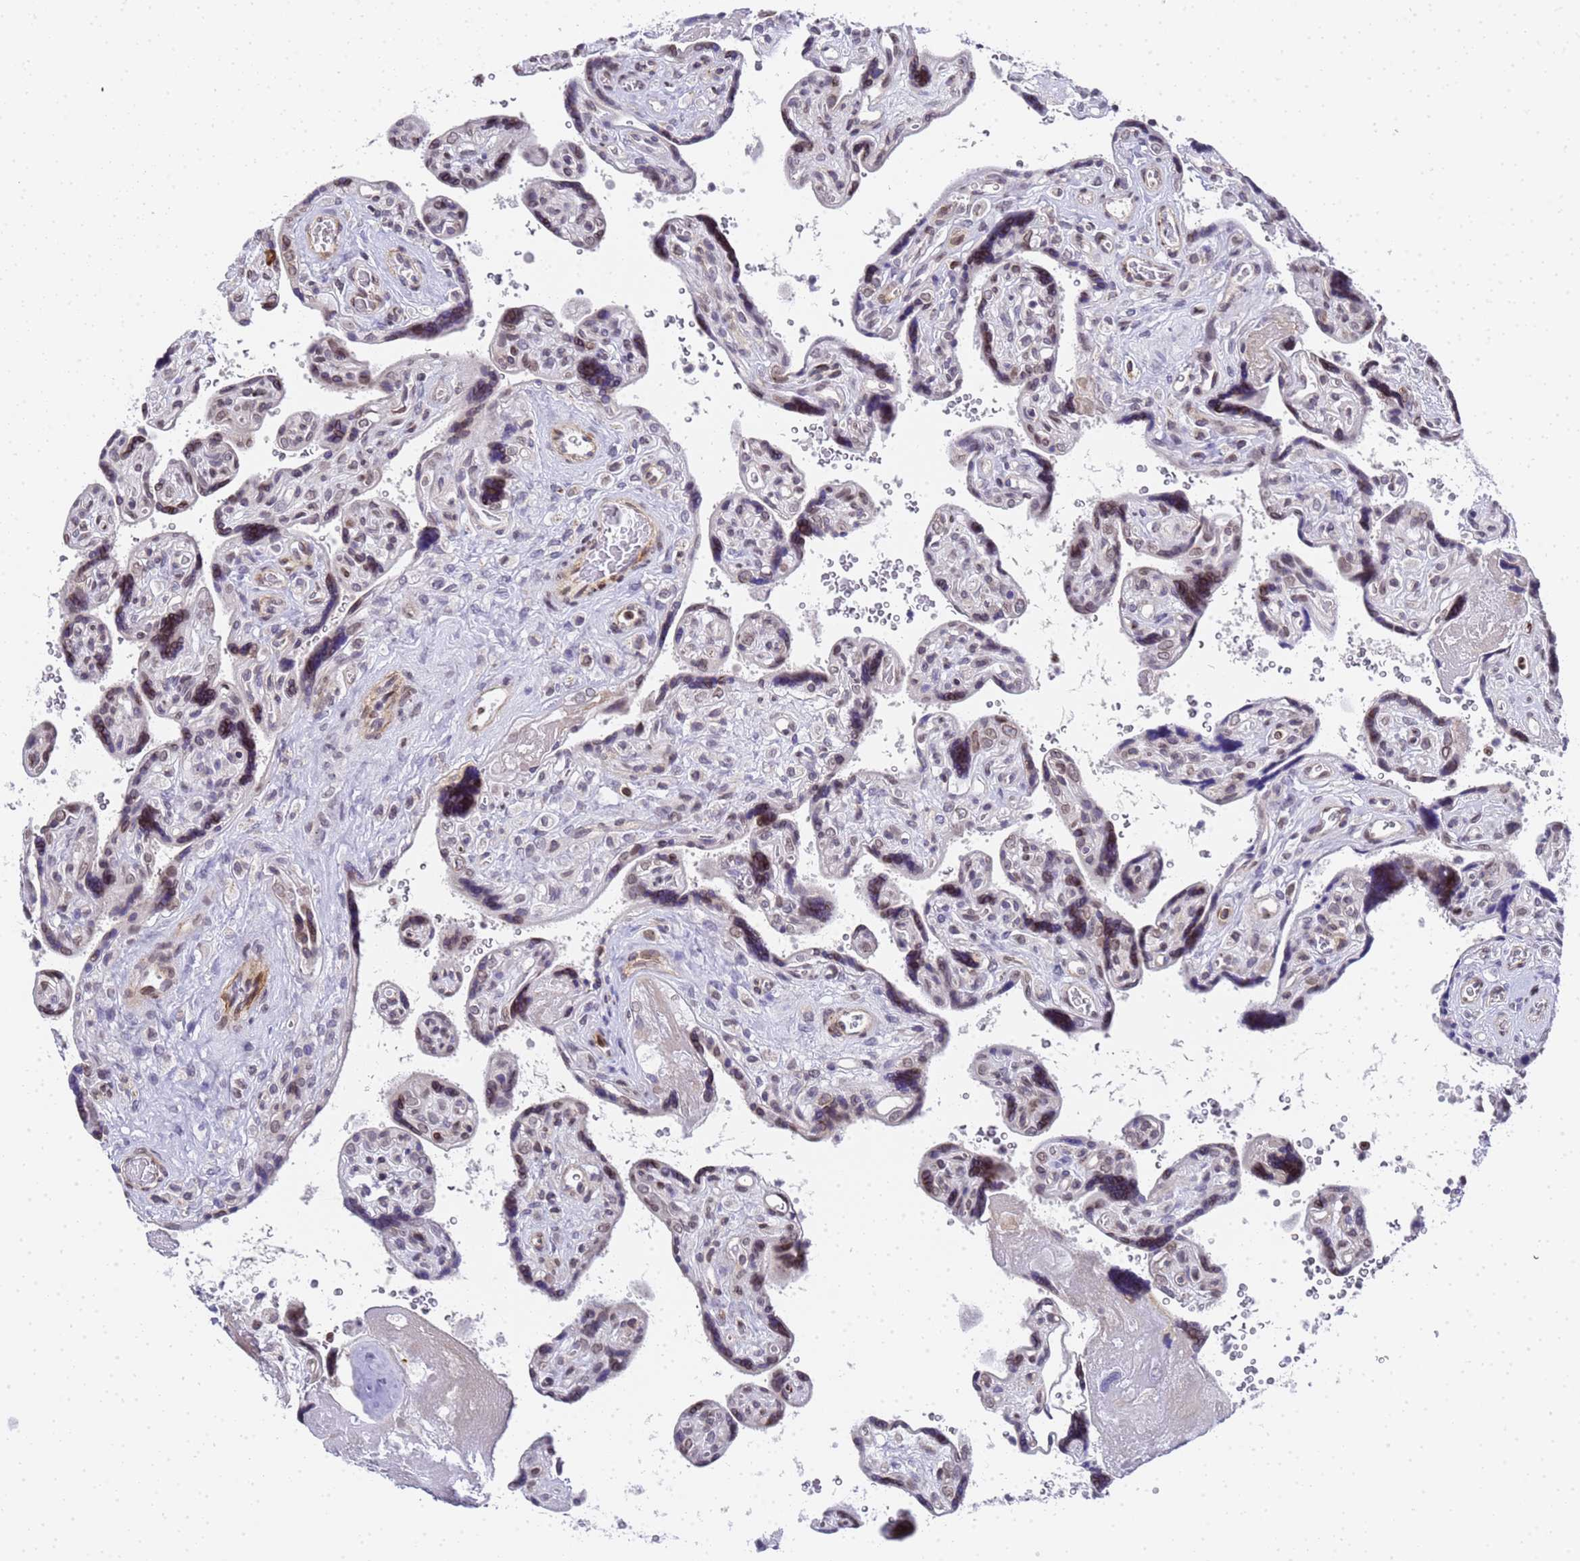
{"staining": {"intensity": "weak", "quantity": "<25%", "location": "nuclear"}, "tissue": "placenta", "cell_type": "Trophoblastic cells", "image_type": "normal", "snomed": [{"axis": "morphology", "description": "Normal tissue, NOS"}, {"axis": "topography", "description": "Placenta"}], "caption": "DAB (3,3'-diaminobenzidine) immunohistochemical staining of benign human placenta reveals no significant positivity in trophoblastic cells. (IHC, brightfield microscopy, high magnification).", "gene": "IGFBP7", "patient": {"sex": "female", "age": 39}}